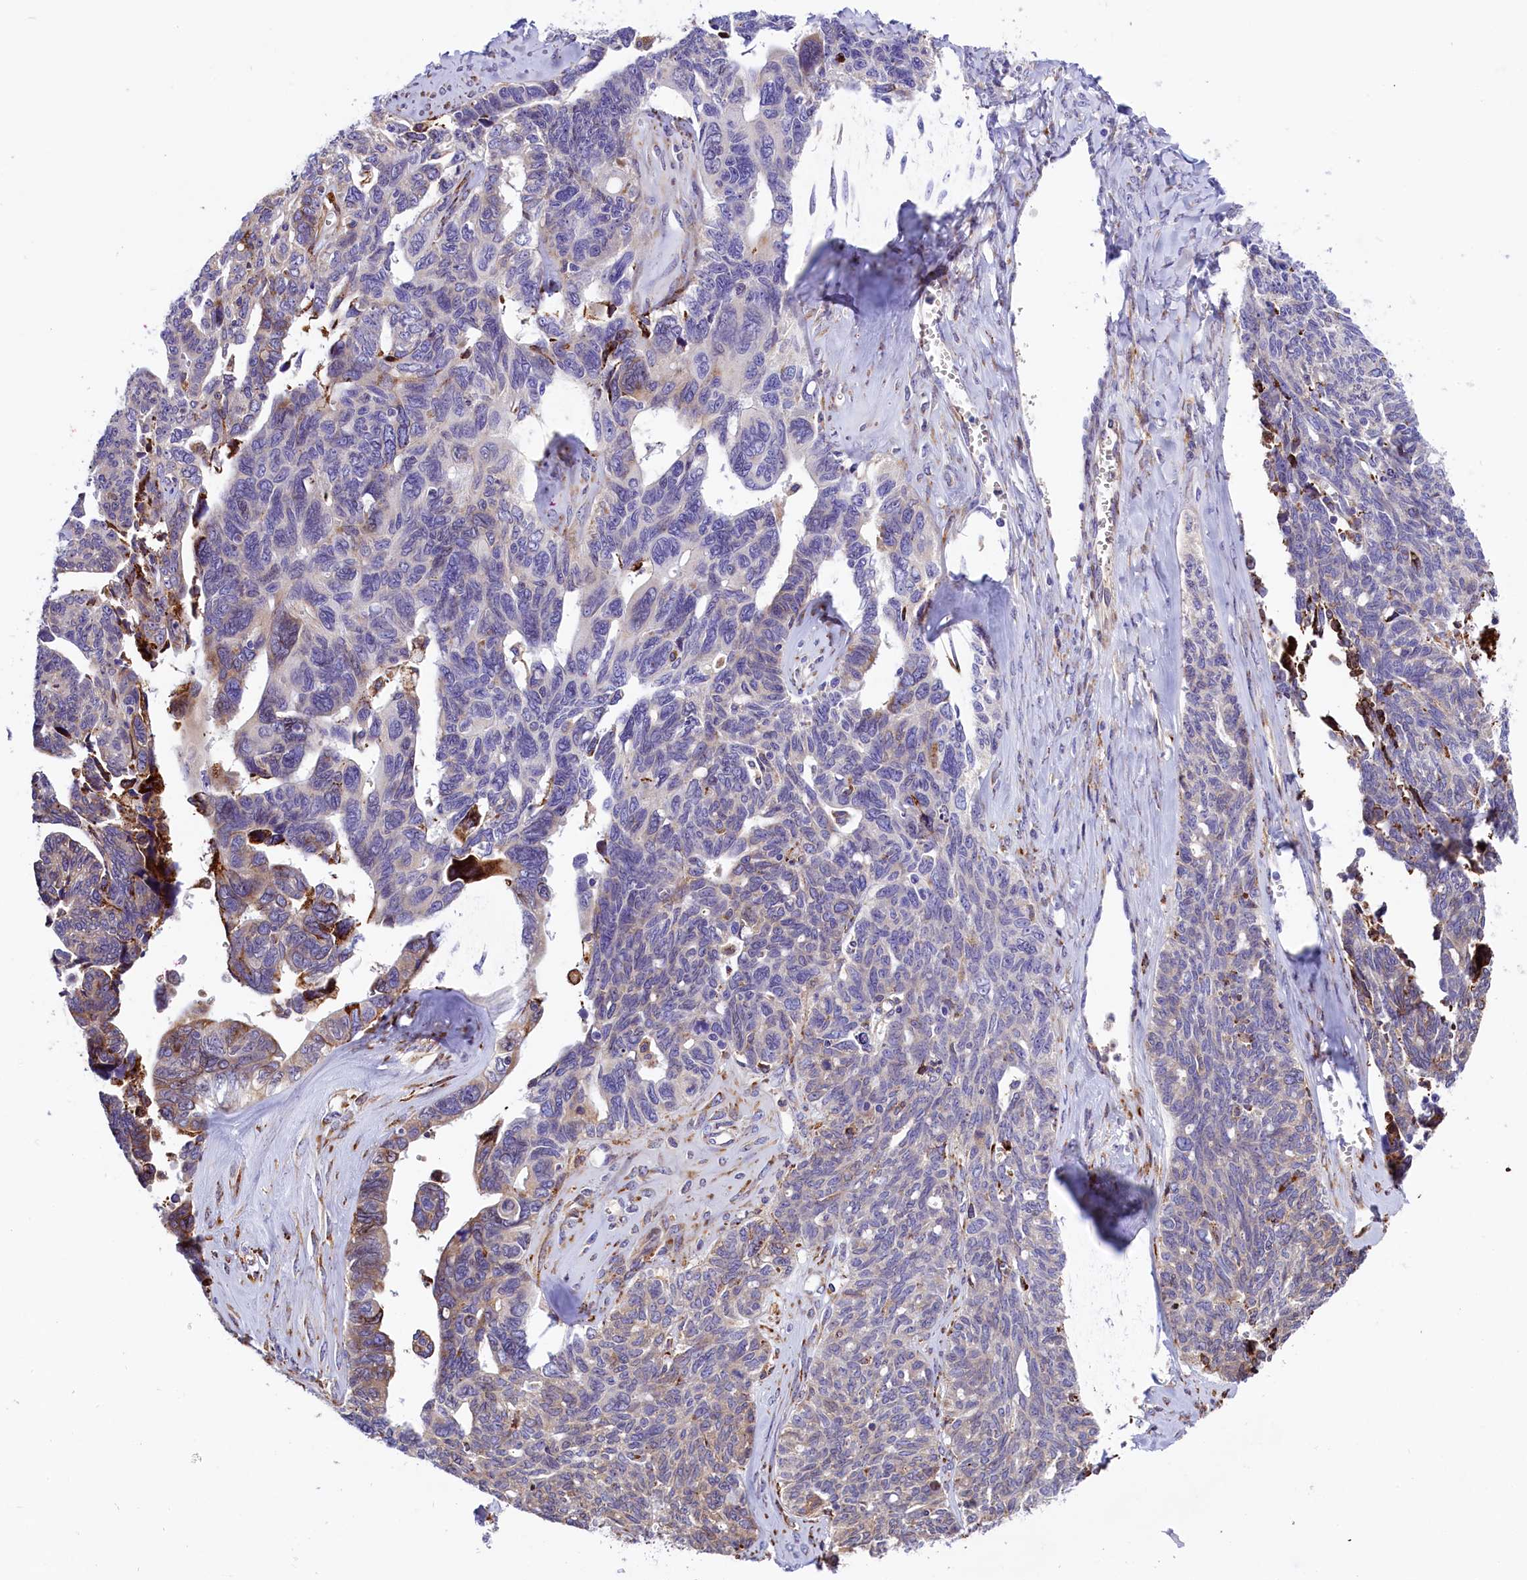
{"staining": {"intensity": "weak", "quantity": "25%-75%", "location": "cytoplasmic/membranous"}, "tissue": "ovarian cancer", "cell_type": "Tumor cells", "image_type": "cancer", "snomed": [{"axis": "morphology", "description": "Cystadenocarcinoma, serous, NOS"}, {"axis": "topography", "description": "Ovary"}], "caption": "A brown stain highlights weak cytoplasmic/membranous expression of a protein in serous cystadenocarcinoma (ovarian) tumor cells.", "gene": "CMTR2", "patient": {"sex": "female", "age": 79}}